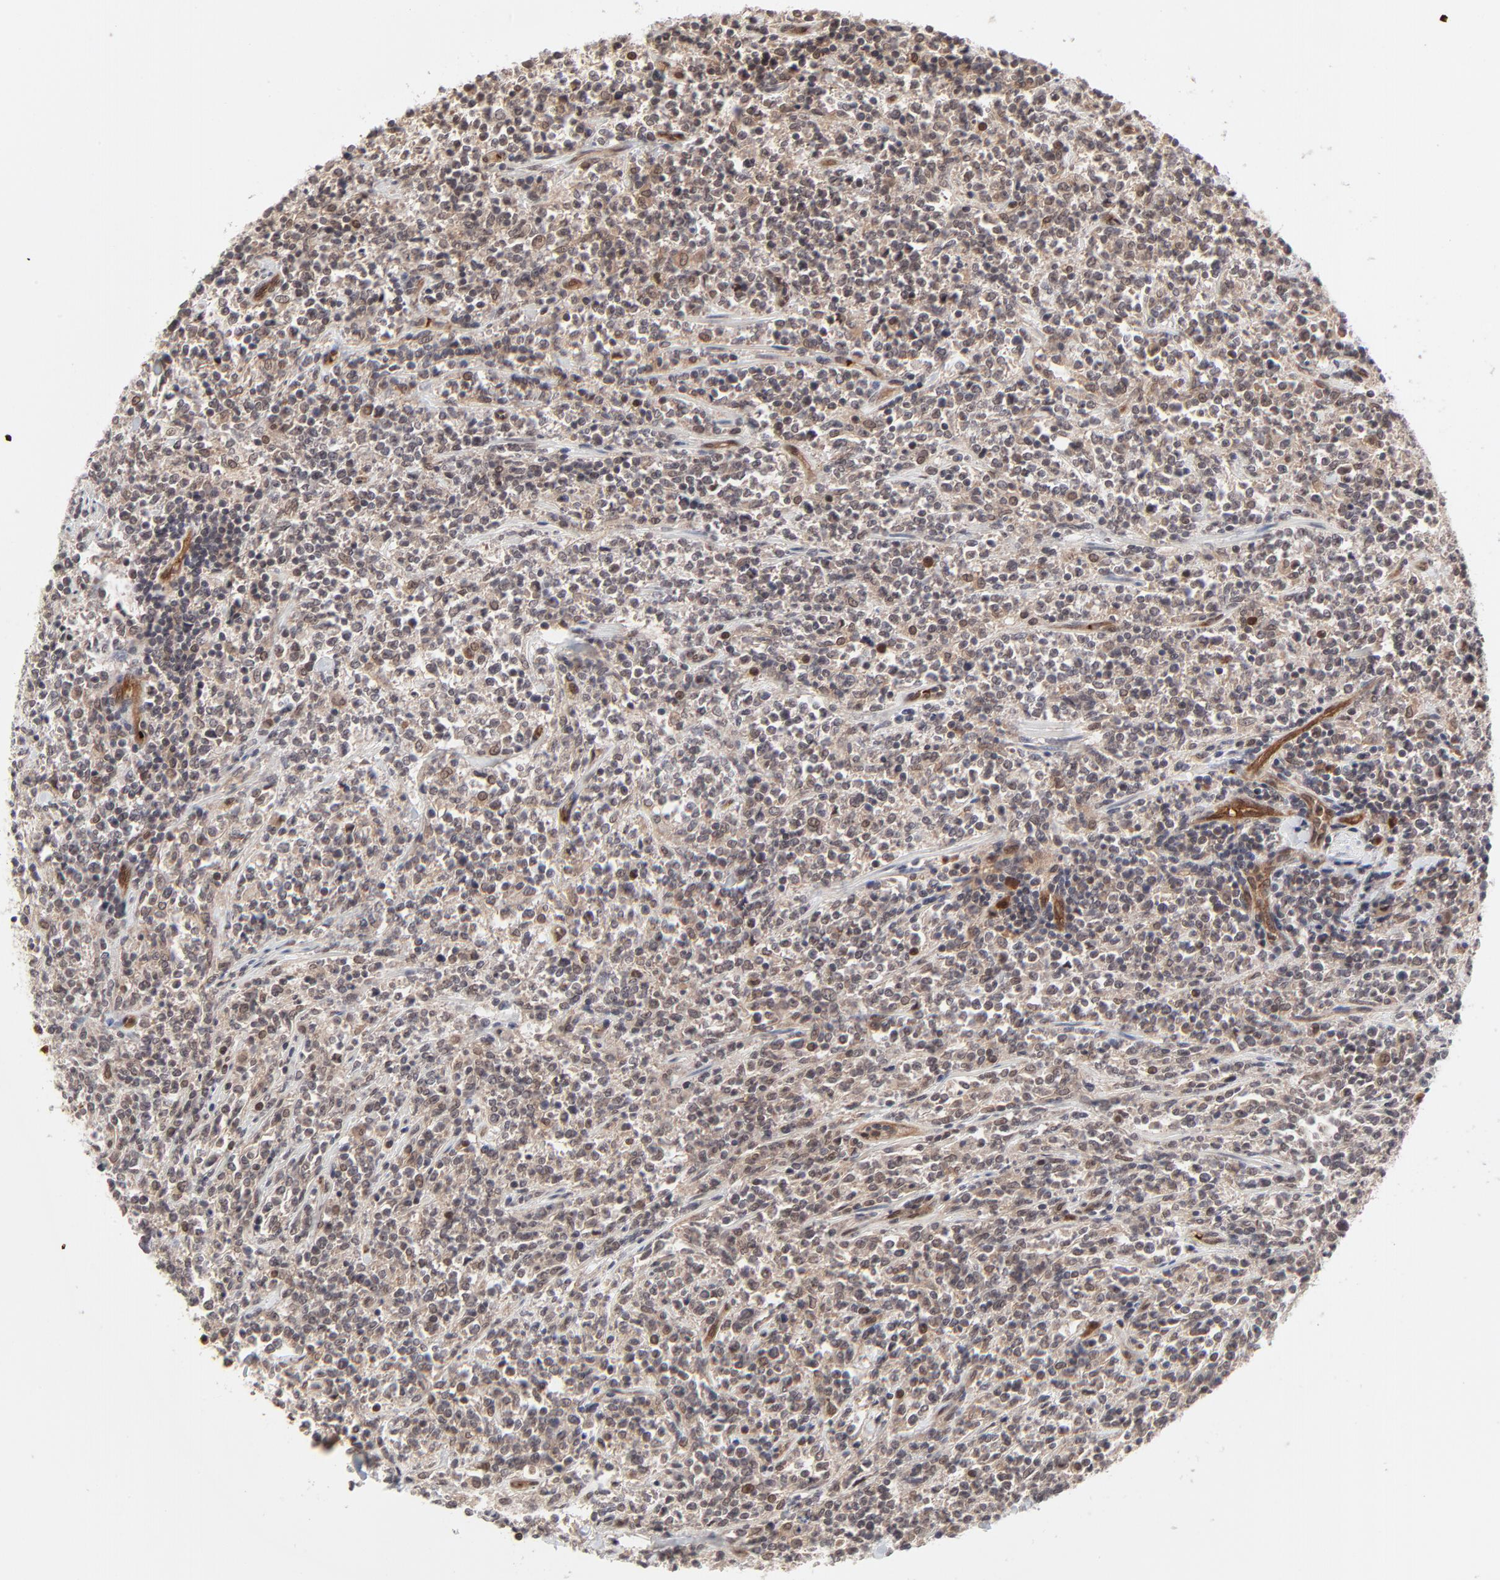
{"staining": {"intensity": "moderate", "quantity": ">75%", "location": "cytoplasmic/membranous"}, "tissue": "lymphoma", "cell_type": "Tumor cells", "image_type": "cancer", "snomed": [{"axis": "morphology", "description": "Malignant lymphoma, non-Hodgkin's type, High grade"}, {"axis": "topography", "description": "Soft tissue"}], "caption": "Protein expression by immunohistochemistry reveals moderate cytoplasmic/membranous positivity in approximately >75% of tumor cells in lymphoma. The protein is stained brown, and the nuclei are stained in blue (DAB (3,3'-diaminobenzidine) IHC with brightfield microscopy, high magnification).", "gene": "CASP10", "patient": {"sex": "male", "age": 18}}